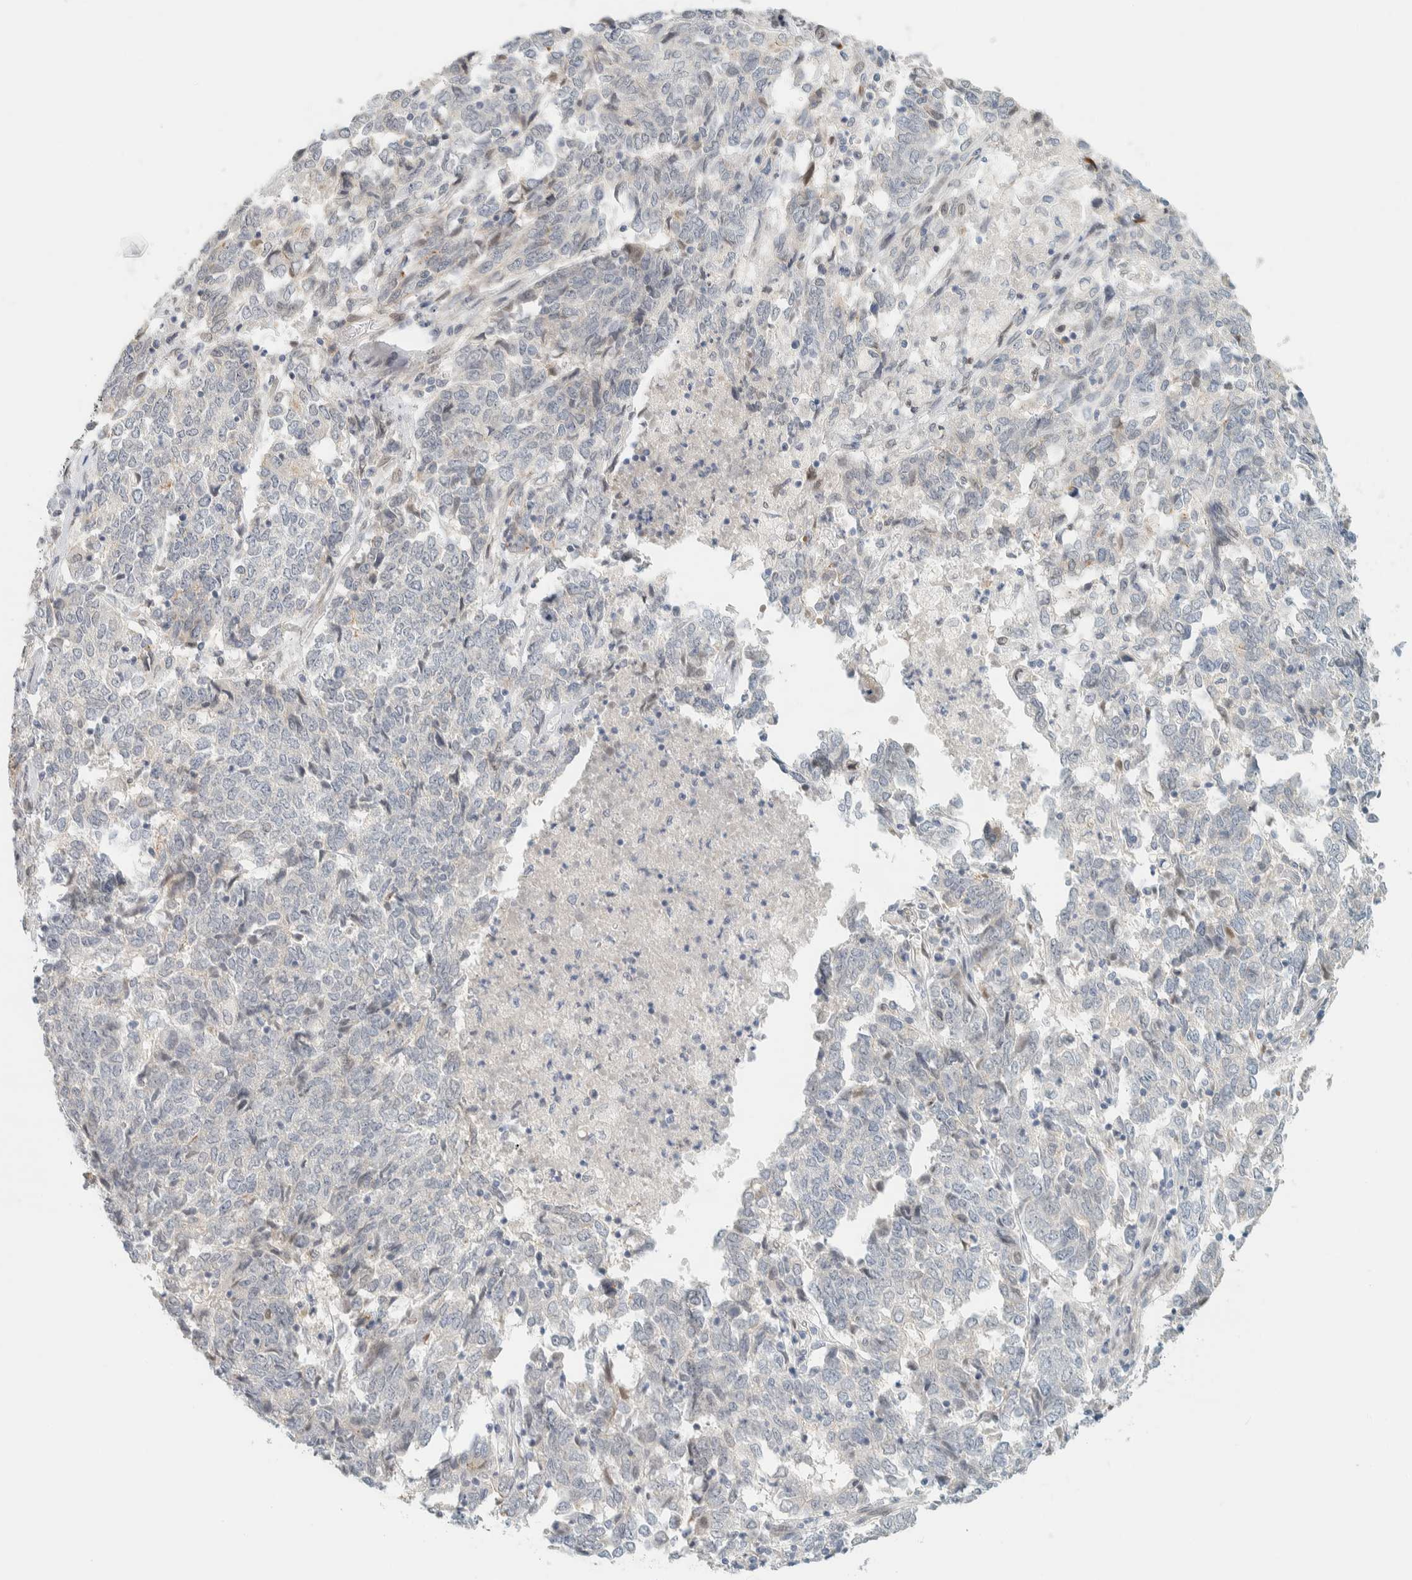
{"staining": {"intensity": "negative", "quantity": "none", "location": "none"}, "tissue": "endometrial cancer", "cell_type": "Tumor cells", "image_type": "cancer", "snomed": [{"axis": "morphology", "description": "Adenocarcinoma, NOS"}, {"axis": "topography", "description": "Endometrium"}], "caption": "High power microscopy histopathology image of an immunohistochemistry photomicrograph of adenocarcinoma (endometrial), revealing no significant expression in tumor cells.", "gene": "C1QTNF12", "patient": {"sex": "female", "age": 80}}